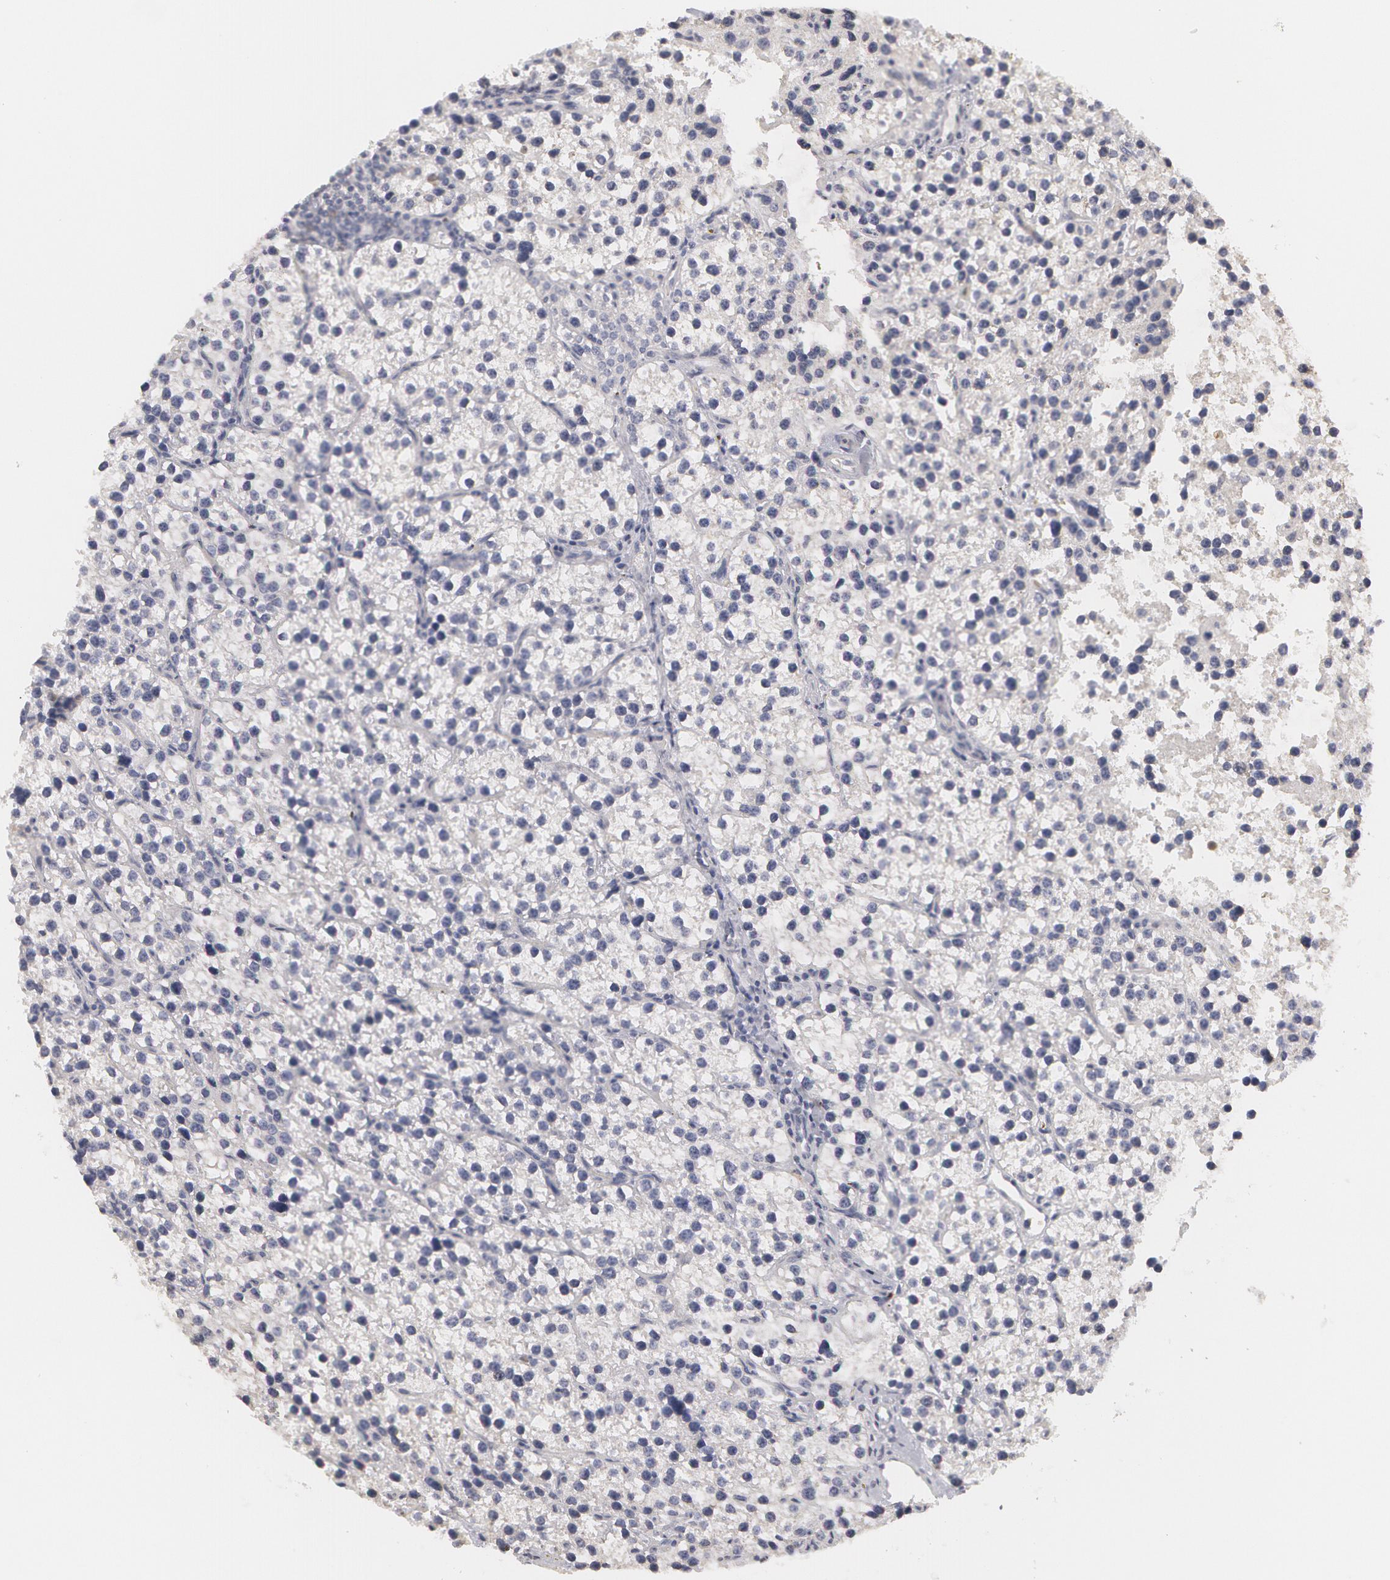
{"staining": {"intensity": "weak", "quantity": "<25%", "location": "cytoplasmic/membranous"}, "tissue": "parathyroid gland", "cell_type": "Glandular cells", "image_type": "normal", "snomed": [{"axis": "morphology", "description": "Normal tissue, NOS"}, {"axis": "topography", "description": "Parathyroid gland"}], "caption": "Photomicrograph shows no significant protein expression in glandular cells of benign parathyroid gland.", "gene": "CAT", "patient": {"sex": "female", "age": 54}}